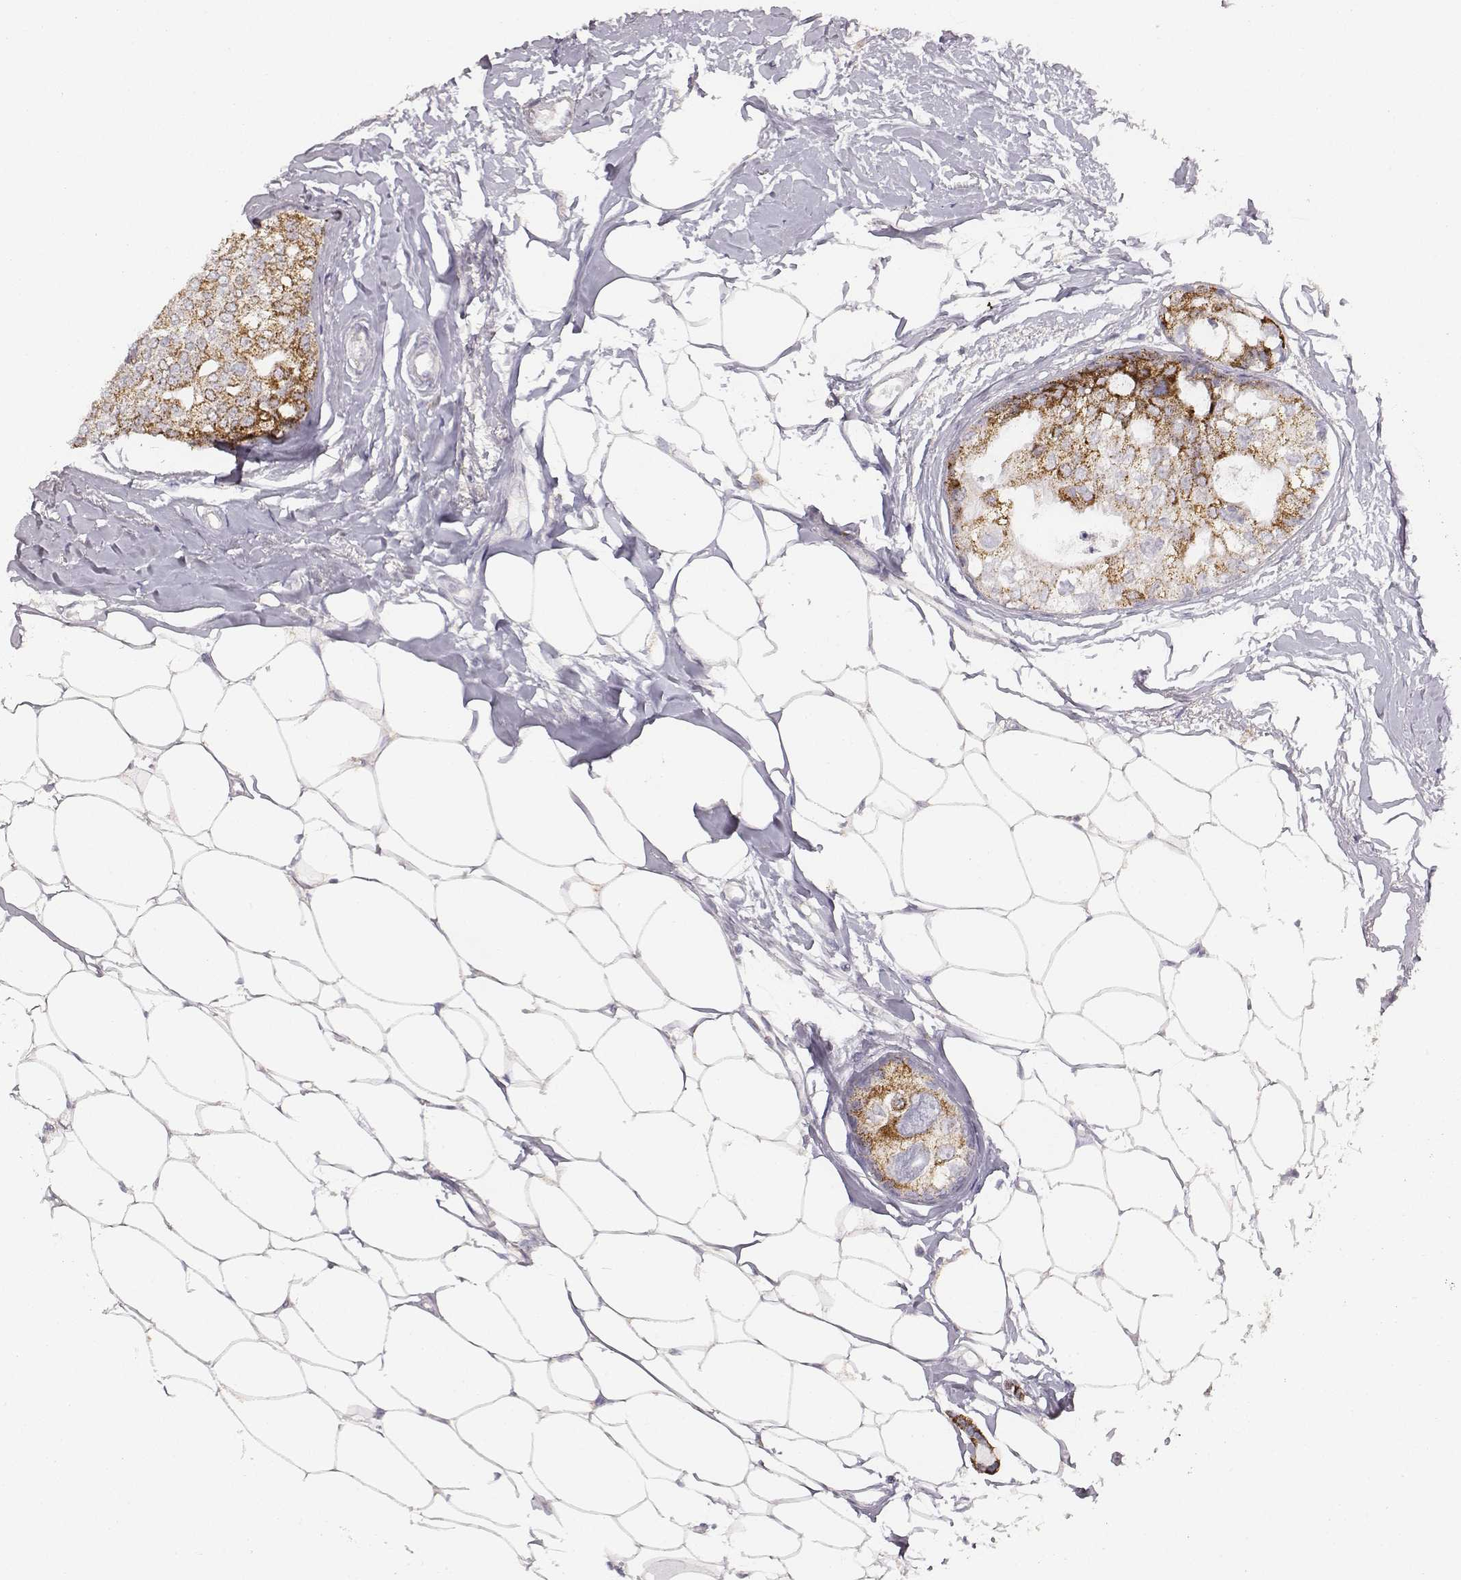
{"staining": {"intensity": "moderate", "quantity": ">75%", "location": "cytoplasmic/membranous"}, "tissue": "breast cancer", "cell_type": "Tumor cells", "image_type": "cancer", "snomed": [{"axis": "morphology", "description": "Duct carcinoma"}, {"axis": "topography", "description": "Breast"}], "caption": "Breast cancer (infiltrating ductal carcinoma) tissue demonstrates moderate cytoplasmic/membranous positivity in approximately >75% of tumor cells (DAB IHC, brown staining for protein, blue staining for nuclei).", "gene": "ABCD3", "patient": {"sex": "female", "age": 40}}